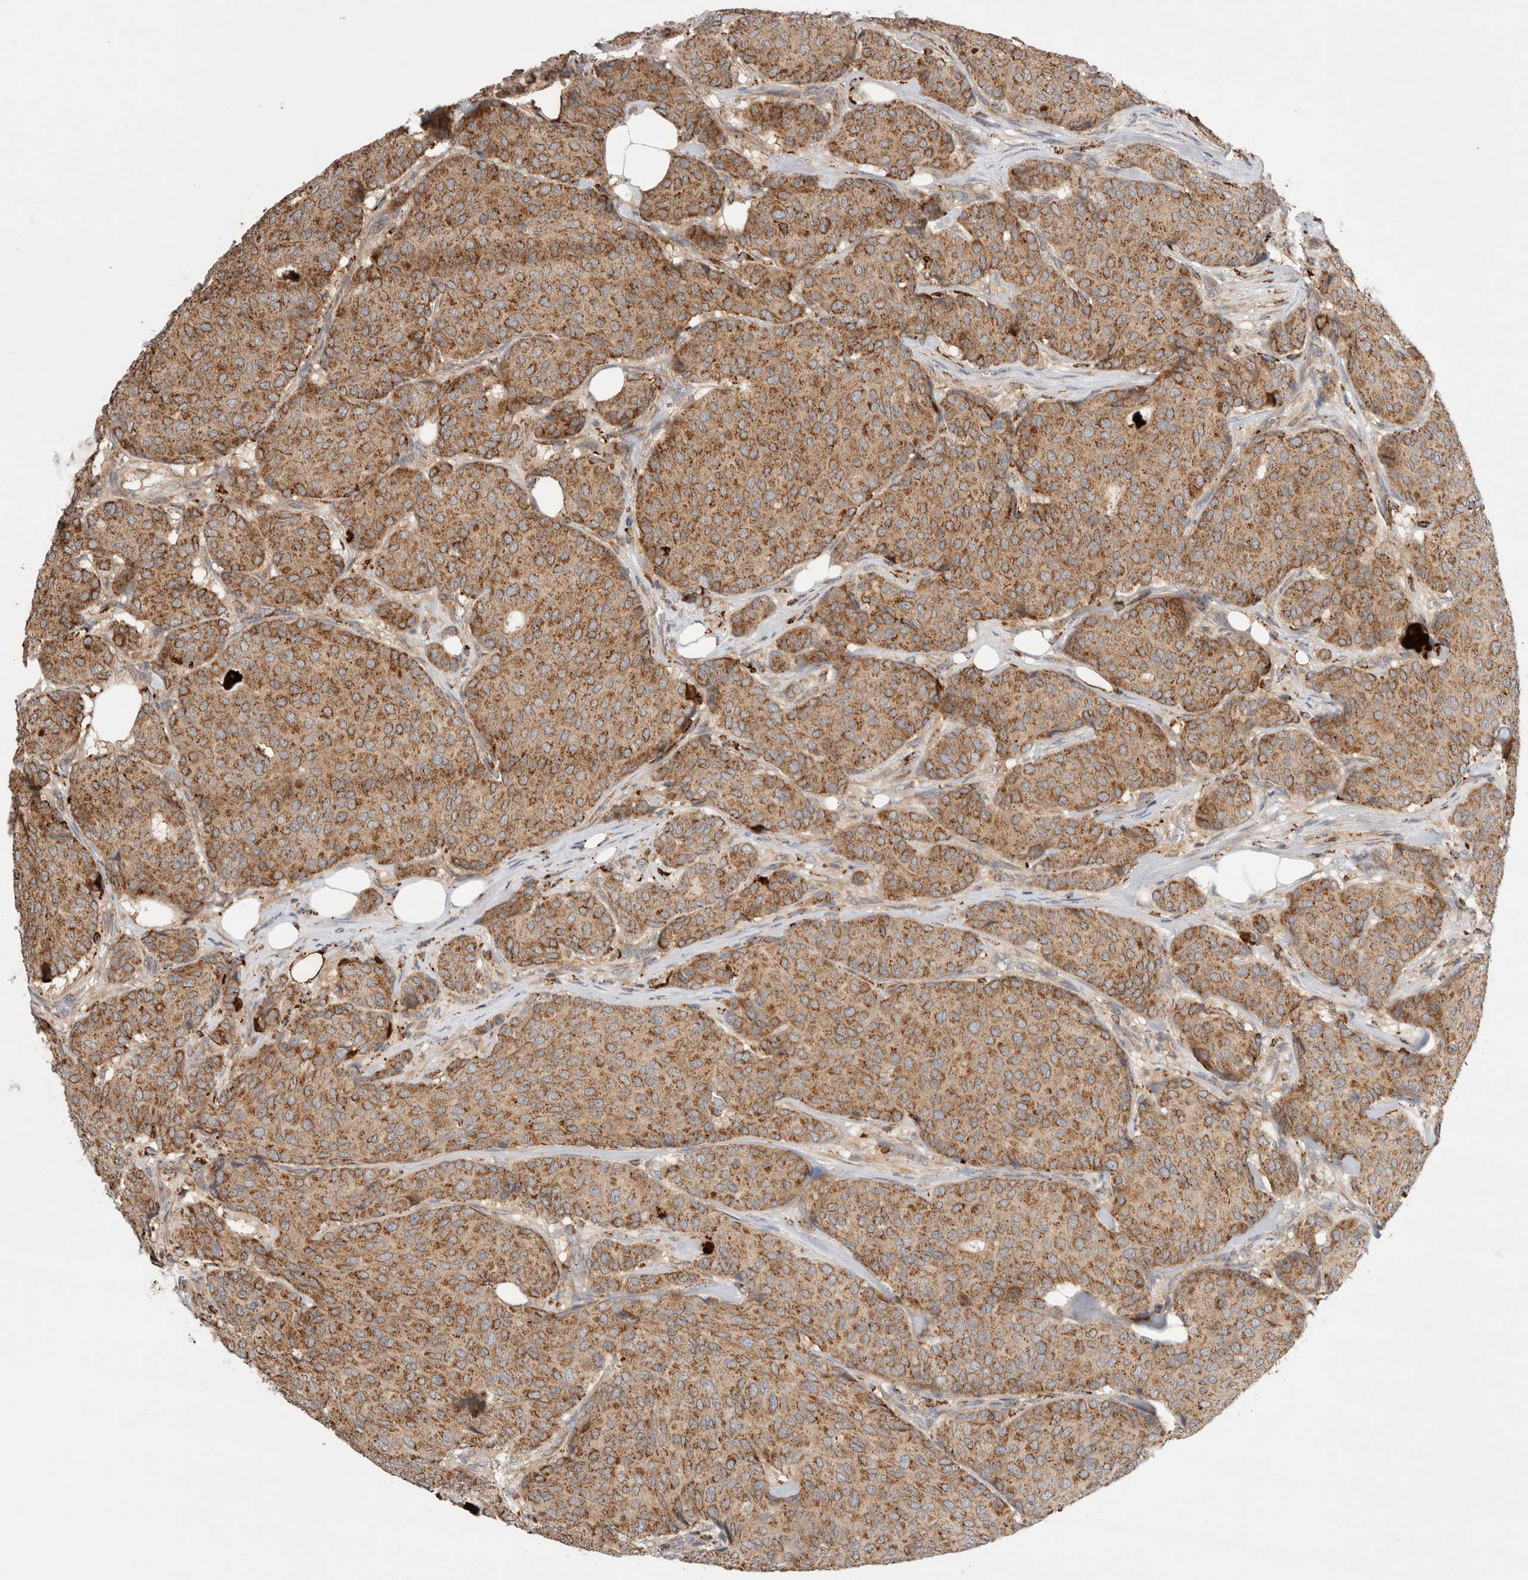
{"staining": {"intensity": "moderate", "quantity": ">75%", "location": "cytoplasmic/membranous"}, "tissue": "breast cancer", "cell_type": "Tumor cells", "image_type": "cancer", "snomed": [{"axis": "morphology", "description": "Duct carcinoma"}, {"axis": "topography", "description": "Breast"}], "caption": "Moderate cytoplasmic/membranous expression for a protein is seen in approximately >75% of tumor cells of breast cancer using immunohistochemistry.", "gene": "HROB", "patient": {"sex": "female", "age": 75}}